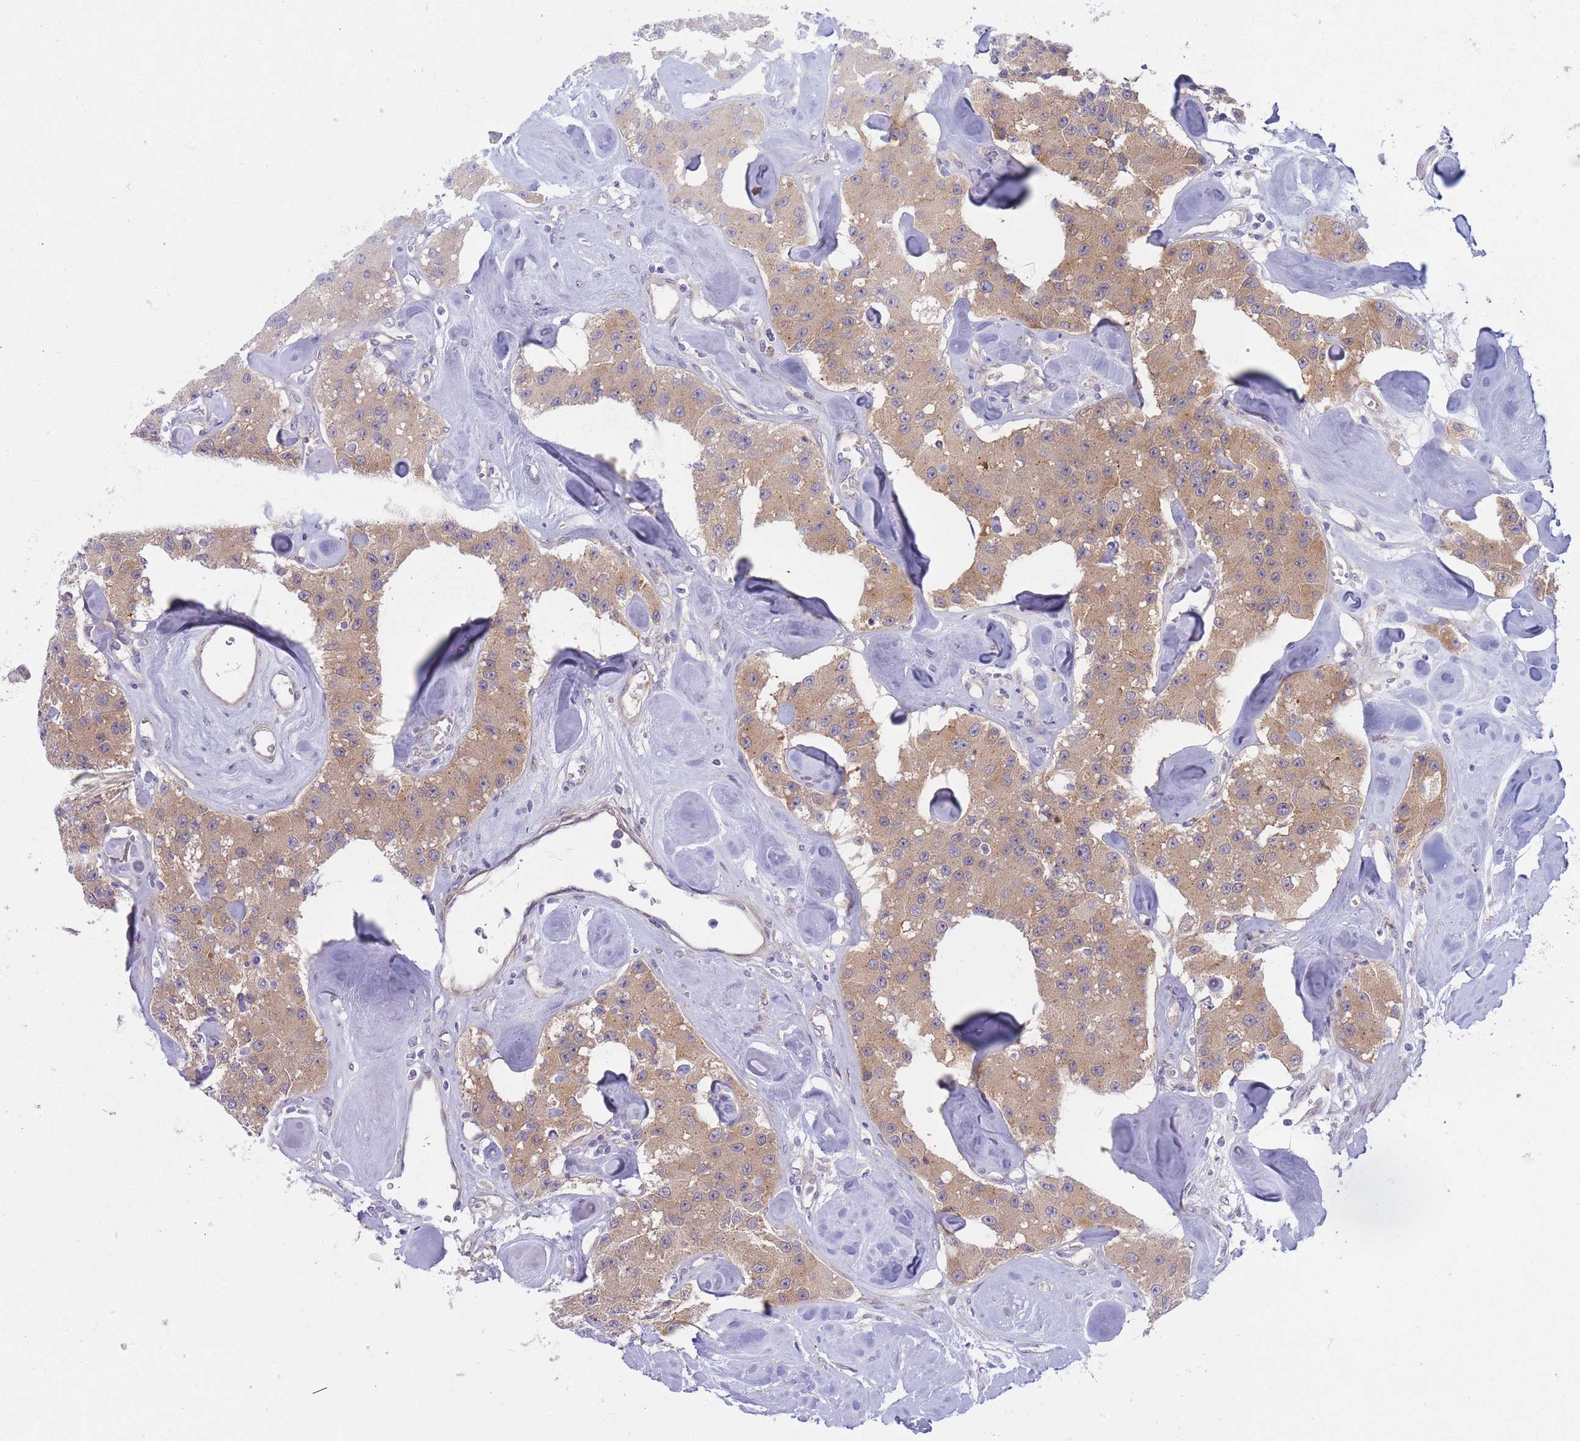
{"staining": {"intensity": "weak", "quantity": ">75%", "location": "cytoplasmic/membranous"}, "tissue": "carcinoid", "cell_type": "Tumor cells", "image_type": "cancer", "snomed": [{"axis": "morphology", "description": "Carcinoid, malignant, NOS"}, {"axis": "topography", "description": "Pancreas"}], "caption": "This histopathology image displays immunohistochemistry (IHC) staining of human malignant carcinoid, with low weak cytoplasmic/membranous positivity in about >75% of tumor cells.", "gene": "APOL4", "patient": {"sex": "male", "age": 41}}